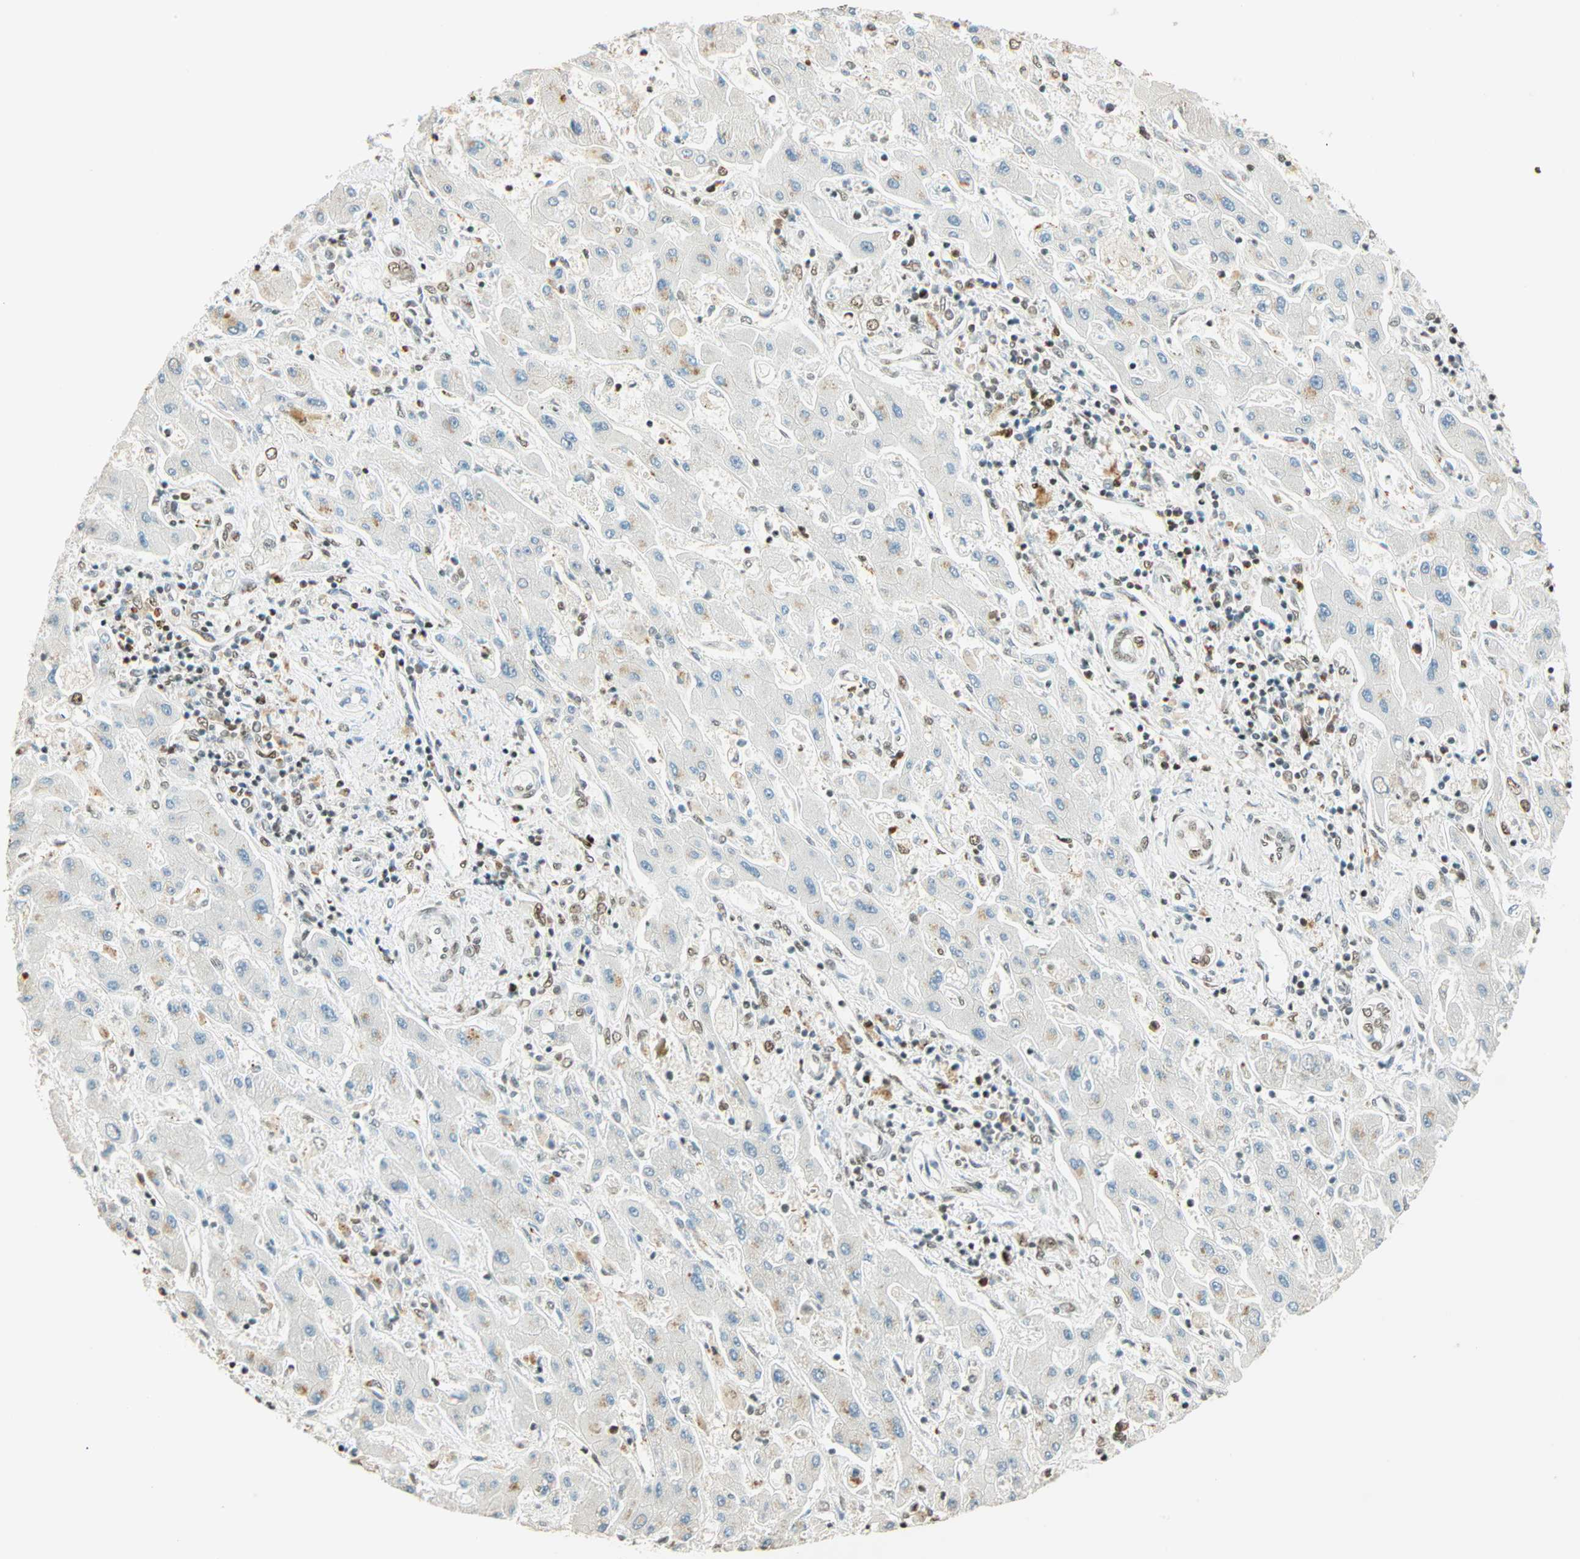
{"staining": {"intensity": "negative", "quantity": "none", "location": "none"}, "tissue": "liver cancer", "cell_type": "Tumor cells", "image_type": "cancer", "snomed": [{"axis": "morphology", "description": "Cholangiocarcinoma"}, {"axis": "topography", "description": "Liver"}], "caption": "Immunohistochemical staining of human liver cancer (cholangiocarcinoma) shows no significant staining in tumor cells. Nuclei are stained in blue.", "gene": "FANCG", "patient": {"sex": "male", "age": 50}}